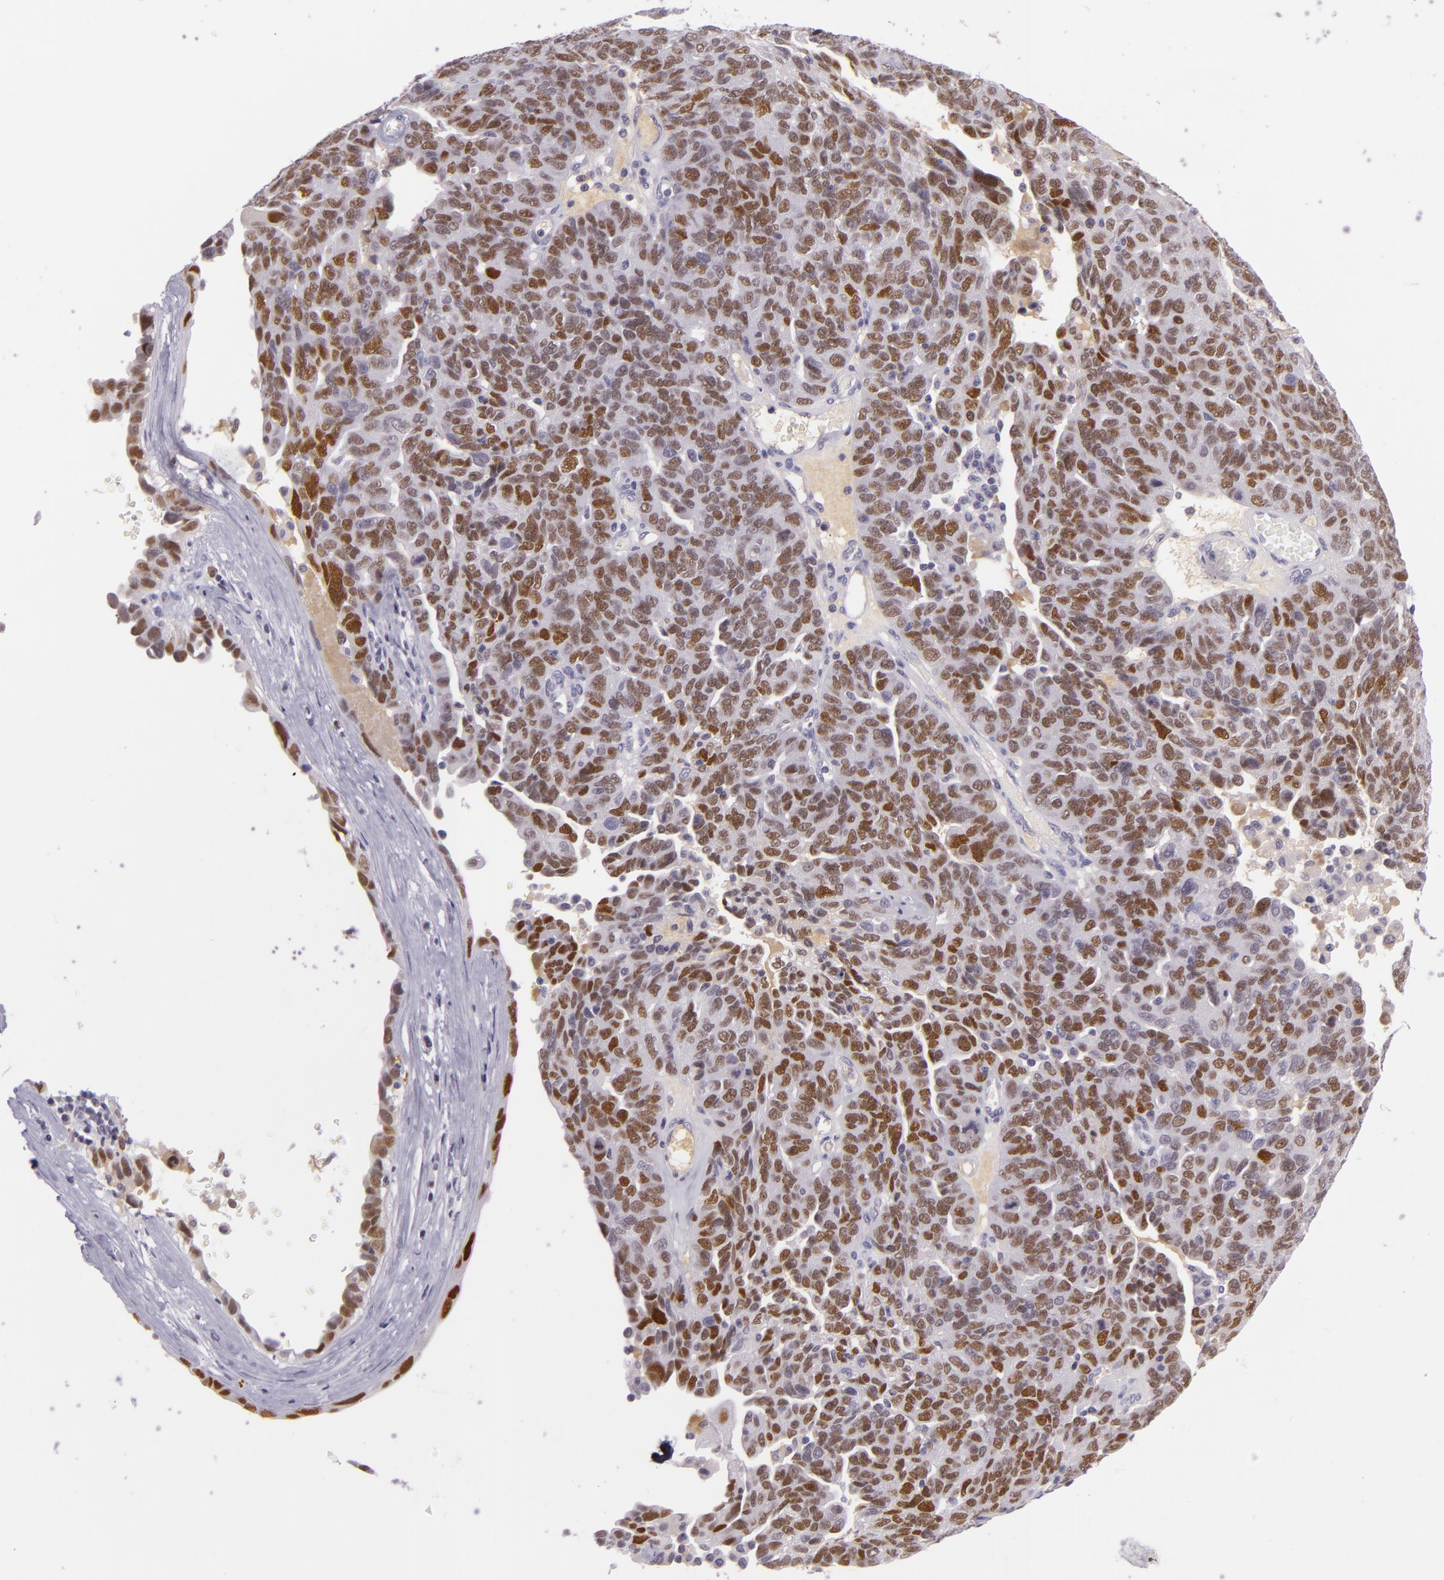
{"staining": {"intensity": "strong", "quantity": ">75%", "location": "nuclear"}, "tissue": "ovarian cancer", "cell_type": "Tumor cells", "image_type": "cancer", "snomed": [{"axis": "morphology", "description": "Cystadenocarcinoma, serous, NOS"}, {"axis": "topography", "description": "Ovary"}], "caption": "The micrograph shows staining of serous cystadenocarcinoma (ovarian), revealing strong nuclear protein positivity (brown color) within tumor cells.", "gene": "CHEK2", "patient": {"sex": "female", "age": 64}}